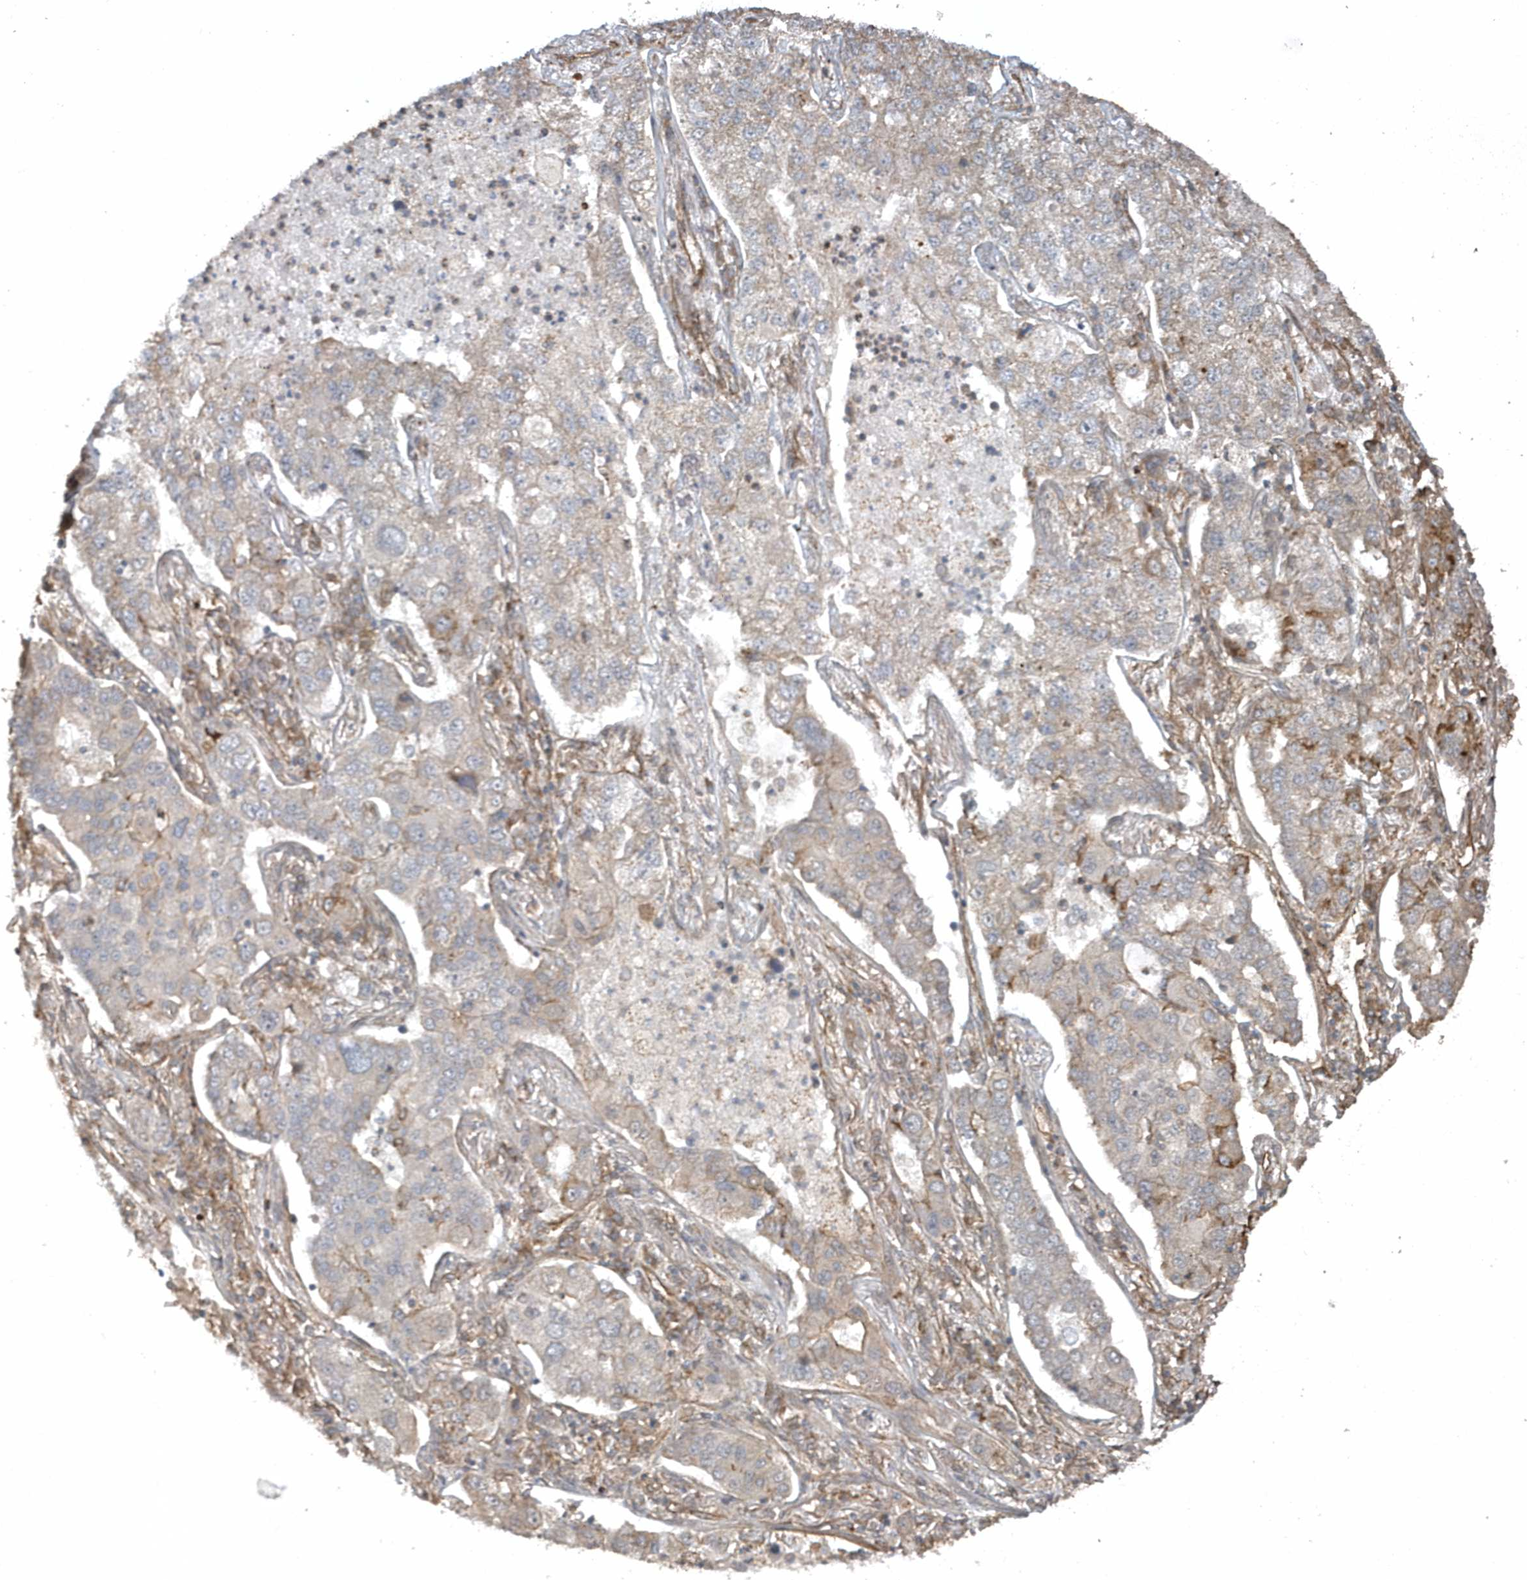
{"staining": {"intensity": "moderate", "quantity": "<25%", "location": "cytoplasmic/membranous"}, "tissue": "lung cancer", "cell_type": "Tumor cells", "image_type": "cancer", "snomed": [{"axis": "morphology", "description": "Adenocarcinoma, NOS"}, {"axis": "topography", "description": "Lung"}], "caption": "Human lung cancer stained for a protein (brown) reveals moderate cytoplasmic/membranous positive positivity in about <25% of tumor cells.", "gene": "HERPUD1", "patient": {"sex": "male", "age": 49}}